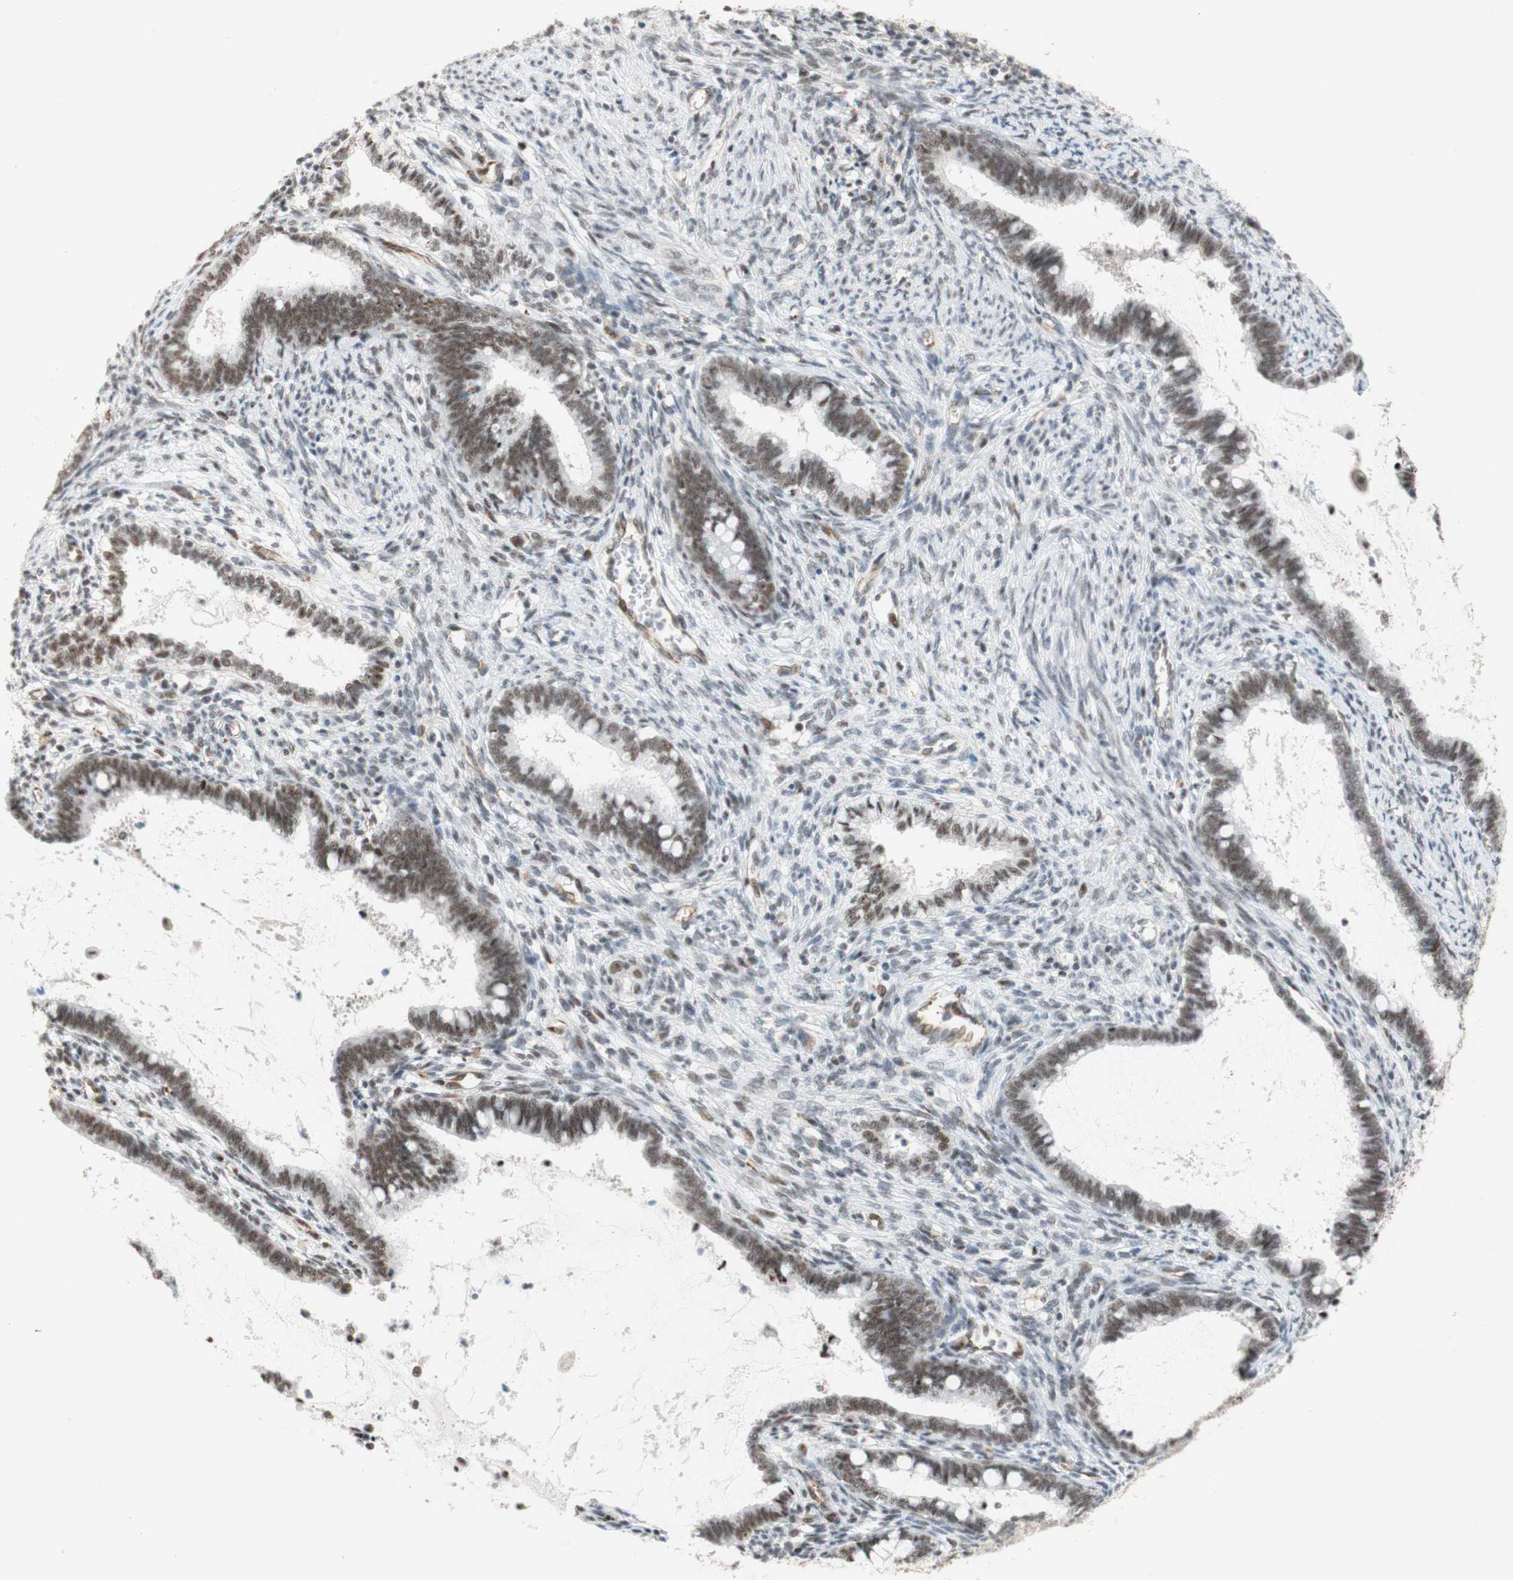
{"staining": {"intensity": "moderate", "quantity": ">75%", "location": "nuclear"}, "tissue": "cervical cancer", "cell_type": "Tumor cells", "image_type": "cancer", "snomed": [{"axis": "morphology", "description": "Adenocarcinoma, NOS"}, {"axis": "topography", "description": "Cervix"}], "caption": "A histopathology image of cervical cancer stained for a protein exhibits moderate nuclear brown staining in tumor cells. The staining was performed using DAB (3,3'-diaminobenzidine), with brown indicating positive protein expression. Nuclei are stained blue with hematoxylin.", "gene": "SAP18", "patient": {"sex": "female", "age": 44}}